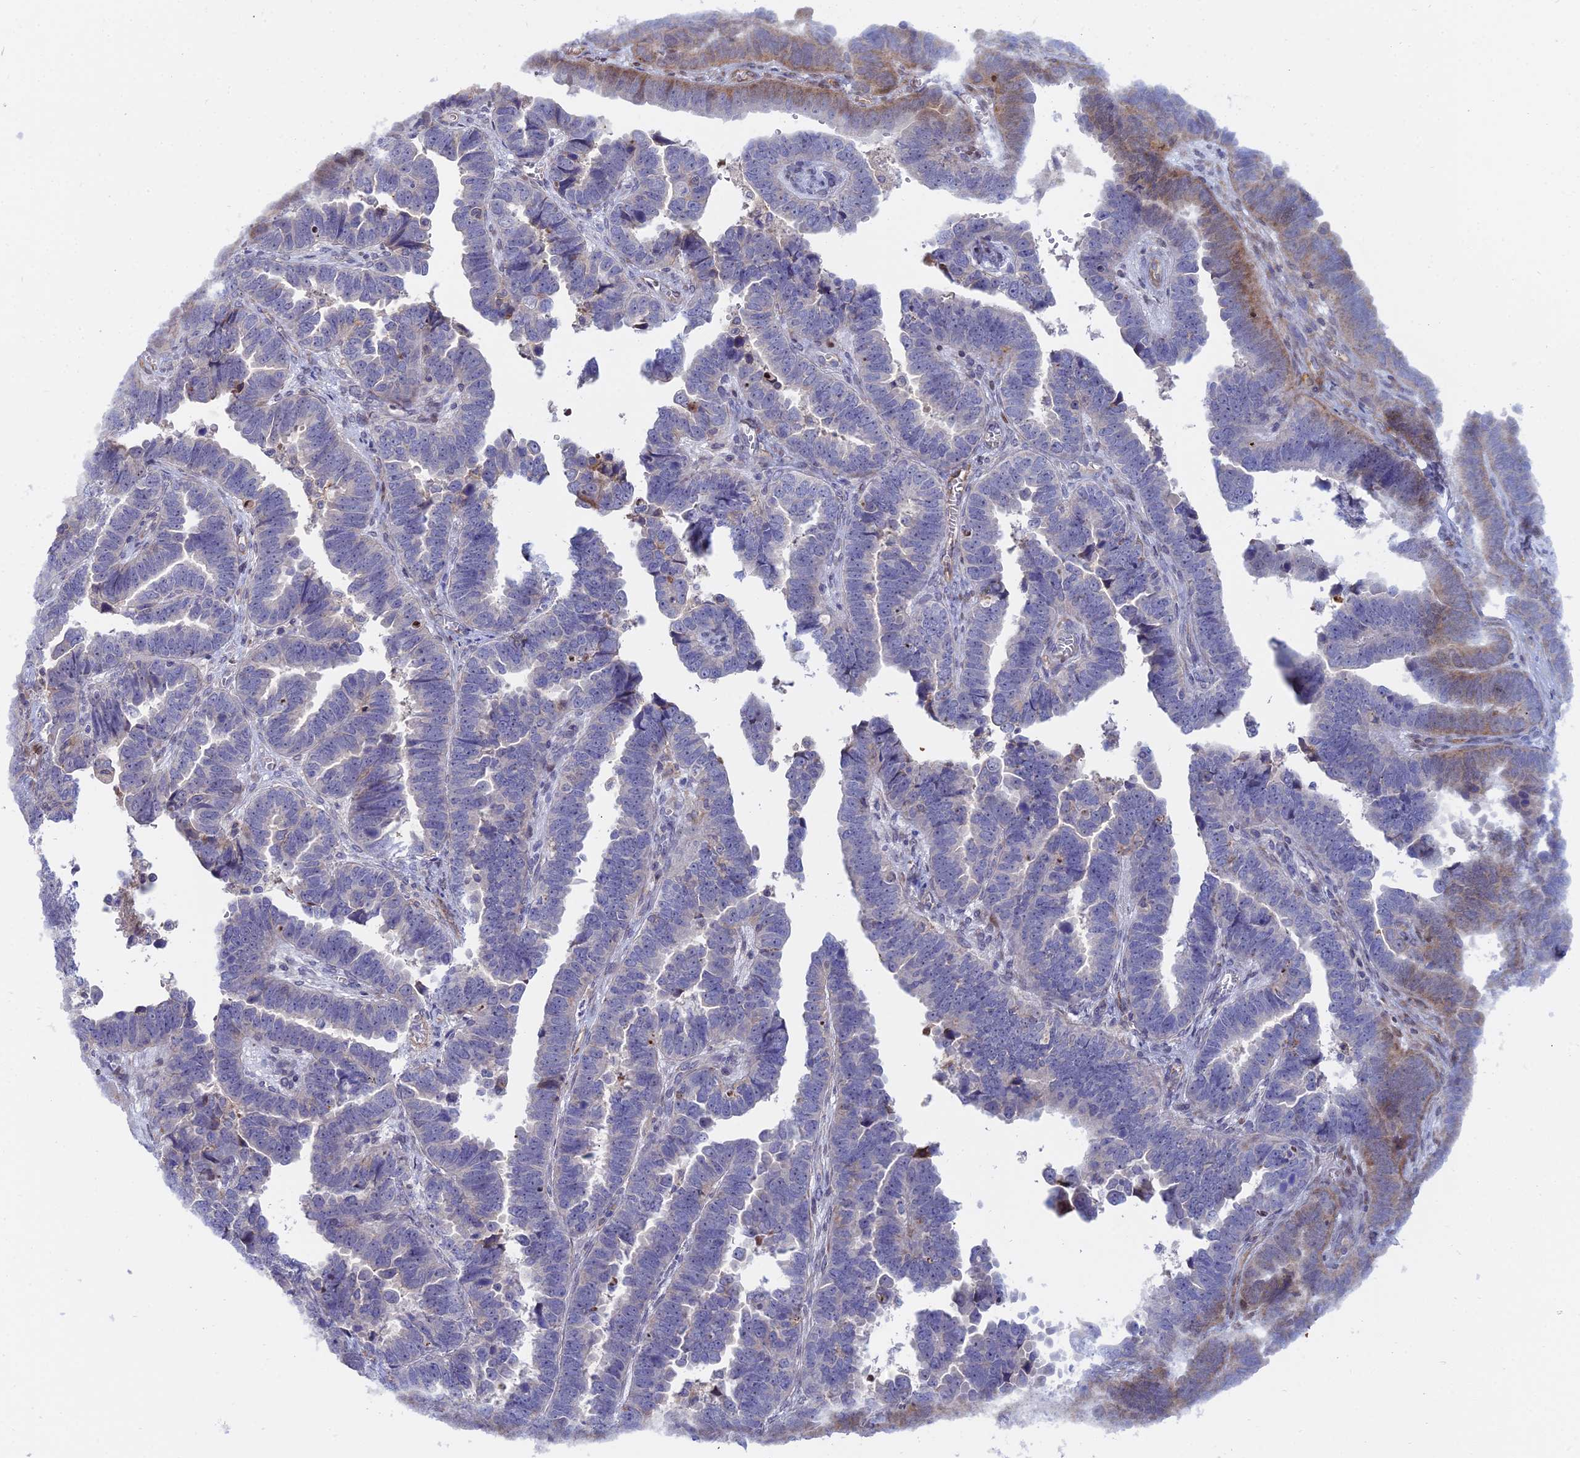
{"staining": {"intensity": "moderate", "quantity": "<25%", "location": "cytoplasmic/membranous"}, "tissue": "endometrial cancer", "cell_type": "Tumor cells", "image_type": "cancer", "snomed": [{"axis": "morphology", "description": "Adenocarcinoma, NOS"}, {"axis": "topography", "description": "Endometrium"}], "caption": "Protein staining of endometrial cancer (adenocarcinoma) tissue exhibits moderate cytoplasmic/membranous staining in approximately <25% of tumor cells.", "gene": "TRIM43B", "patient": {"sex": "female", "age": 75}}